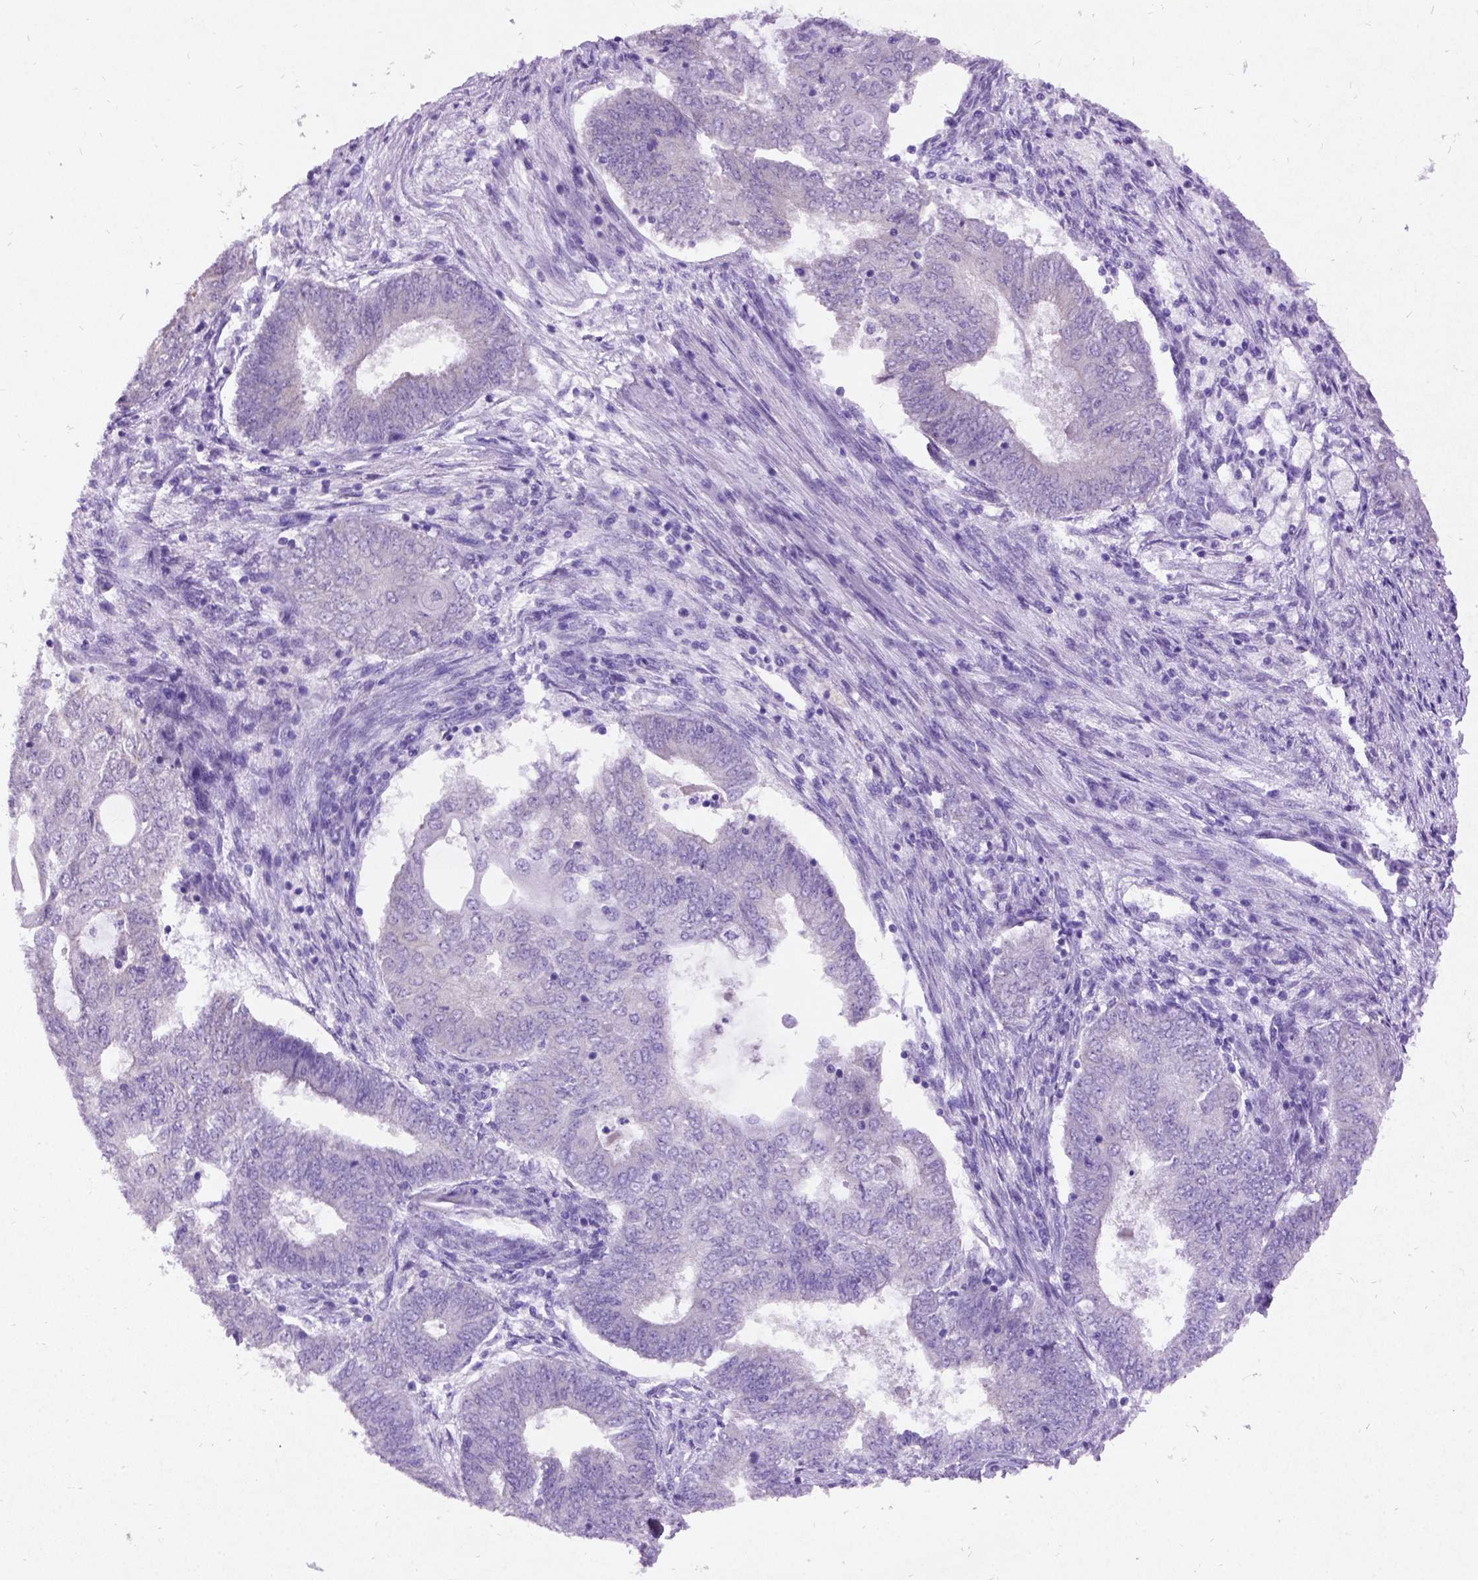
{"staining": {"intensity": "weak", "quantity": "<25%", "location": "cytoplasmic/membranous"}, "tissue": "endometrial cancer", "cell_type": "Tumor cells", "image_type": "cancer", "snomed": [{"axis": "morphology", "description": "Adenocarcinoma, NOS"}, {"axis": "topography", "description": "Endometrium"}], "caption": "DAB (3,3'-diaminobenzidine) immunohistochemical staining of endometrial cancer shows no significant expression in tumor cells. The staining was performed using DAB (3,3'-diaminobenzidine) to visualize the protein expression in brown, while the nuclei were stained in blue with hematoxylin (Magnification: 20x).", "gene": "NEUROD4", "patient": {"sex": "female", "age": 62}}